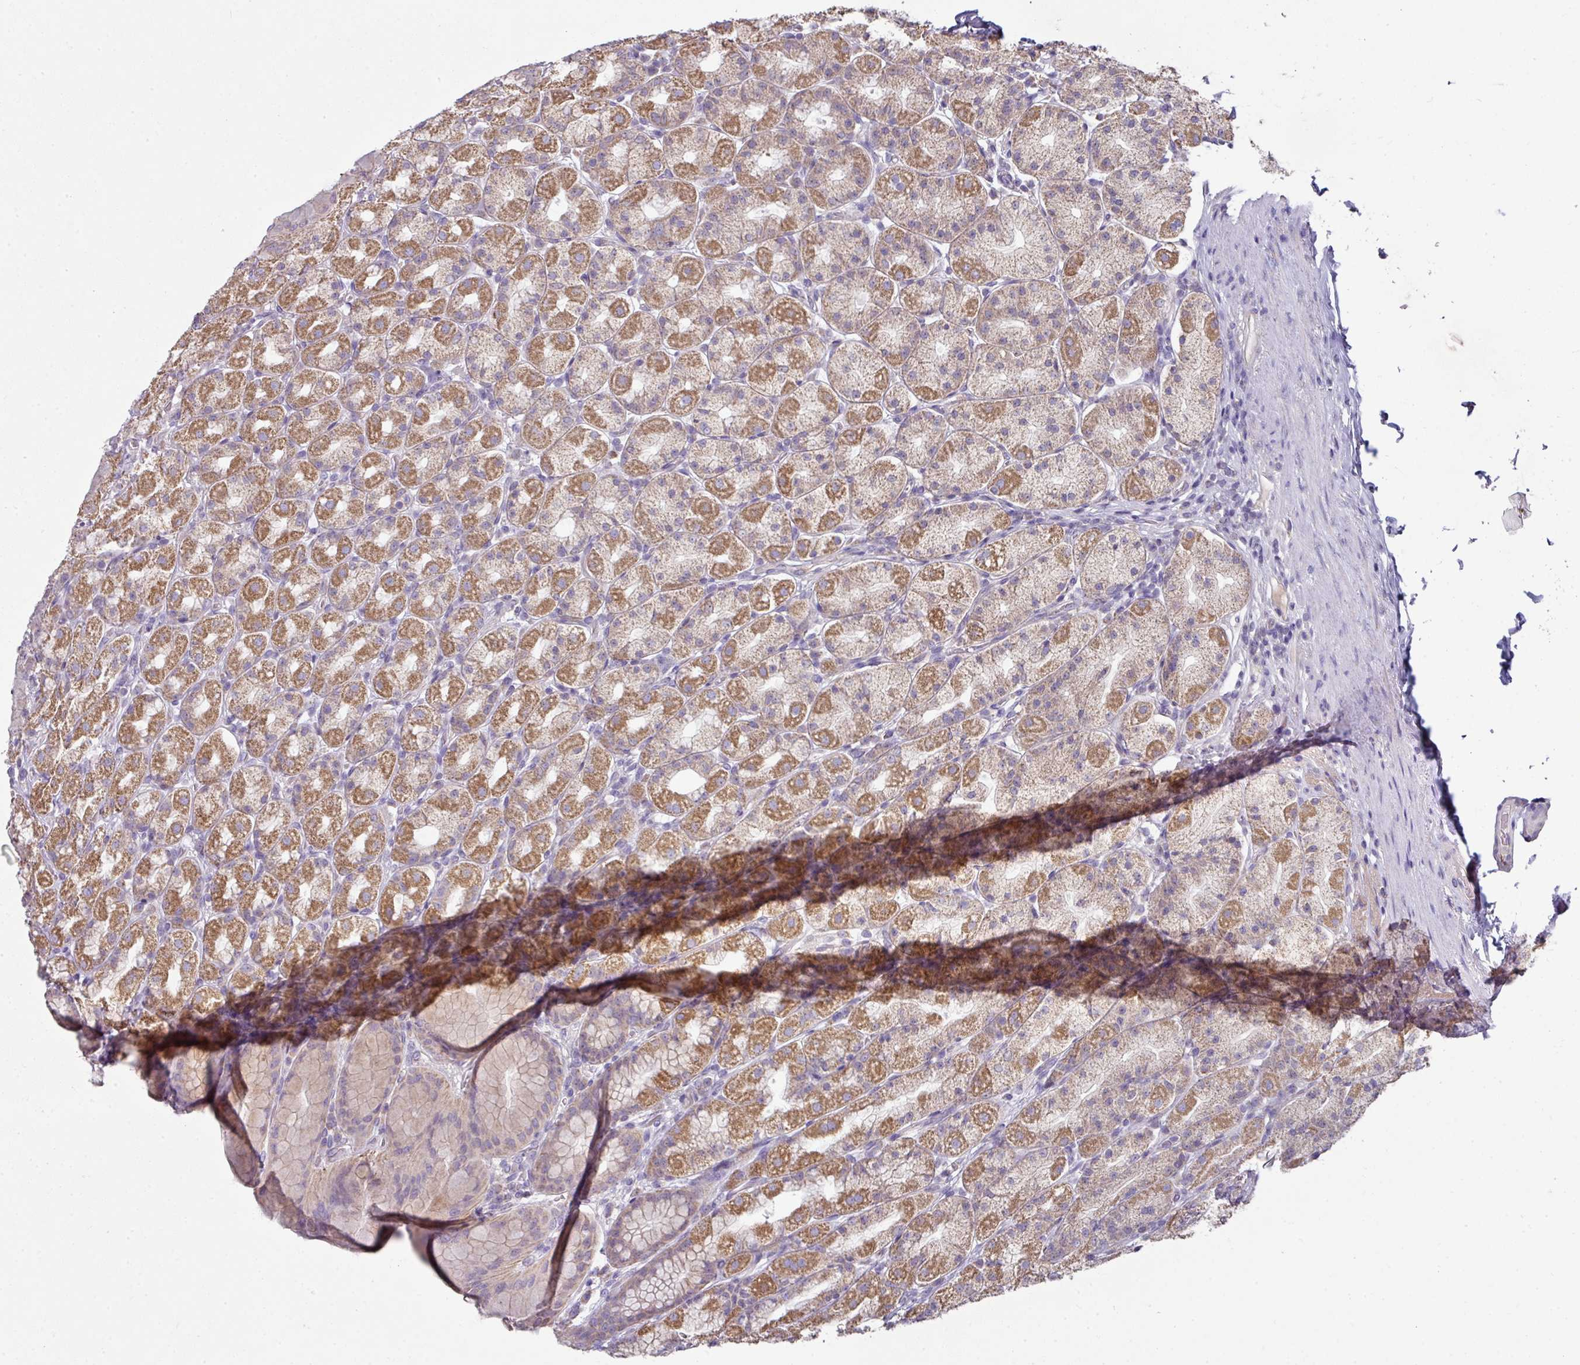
{"staining": {"intensity": "moderate", "quantity": ">75%", "location": "cytoplasmic/membranous"}, "tissue": "stomach", "cell_type": "Glandular cells", "image_type": "normal", "snomed": [{"axis": "morphology", "description": "Normal tissue, NOS"}, {"axis": "topography", "description": "Stomach, upper"}, {"axis": "topography", "description": "Stomach"}], "caption": "Stomach was stained to show a protein in brown. There is medium levels of moderate cytoplasmic/membranous positivity in about >75% of glandular cells. Nuclei are stained in blue.", "gene": "LRRC9", "patient": {"sex": "male", "age": 68}}